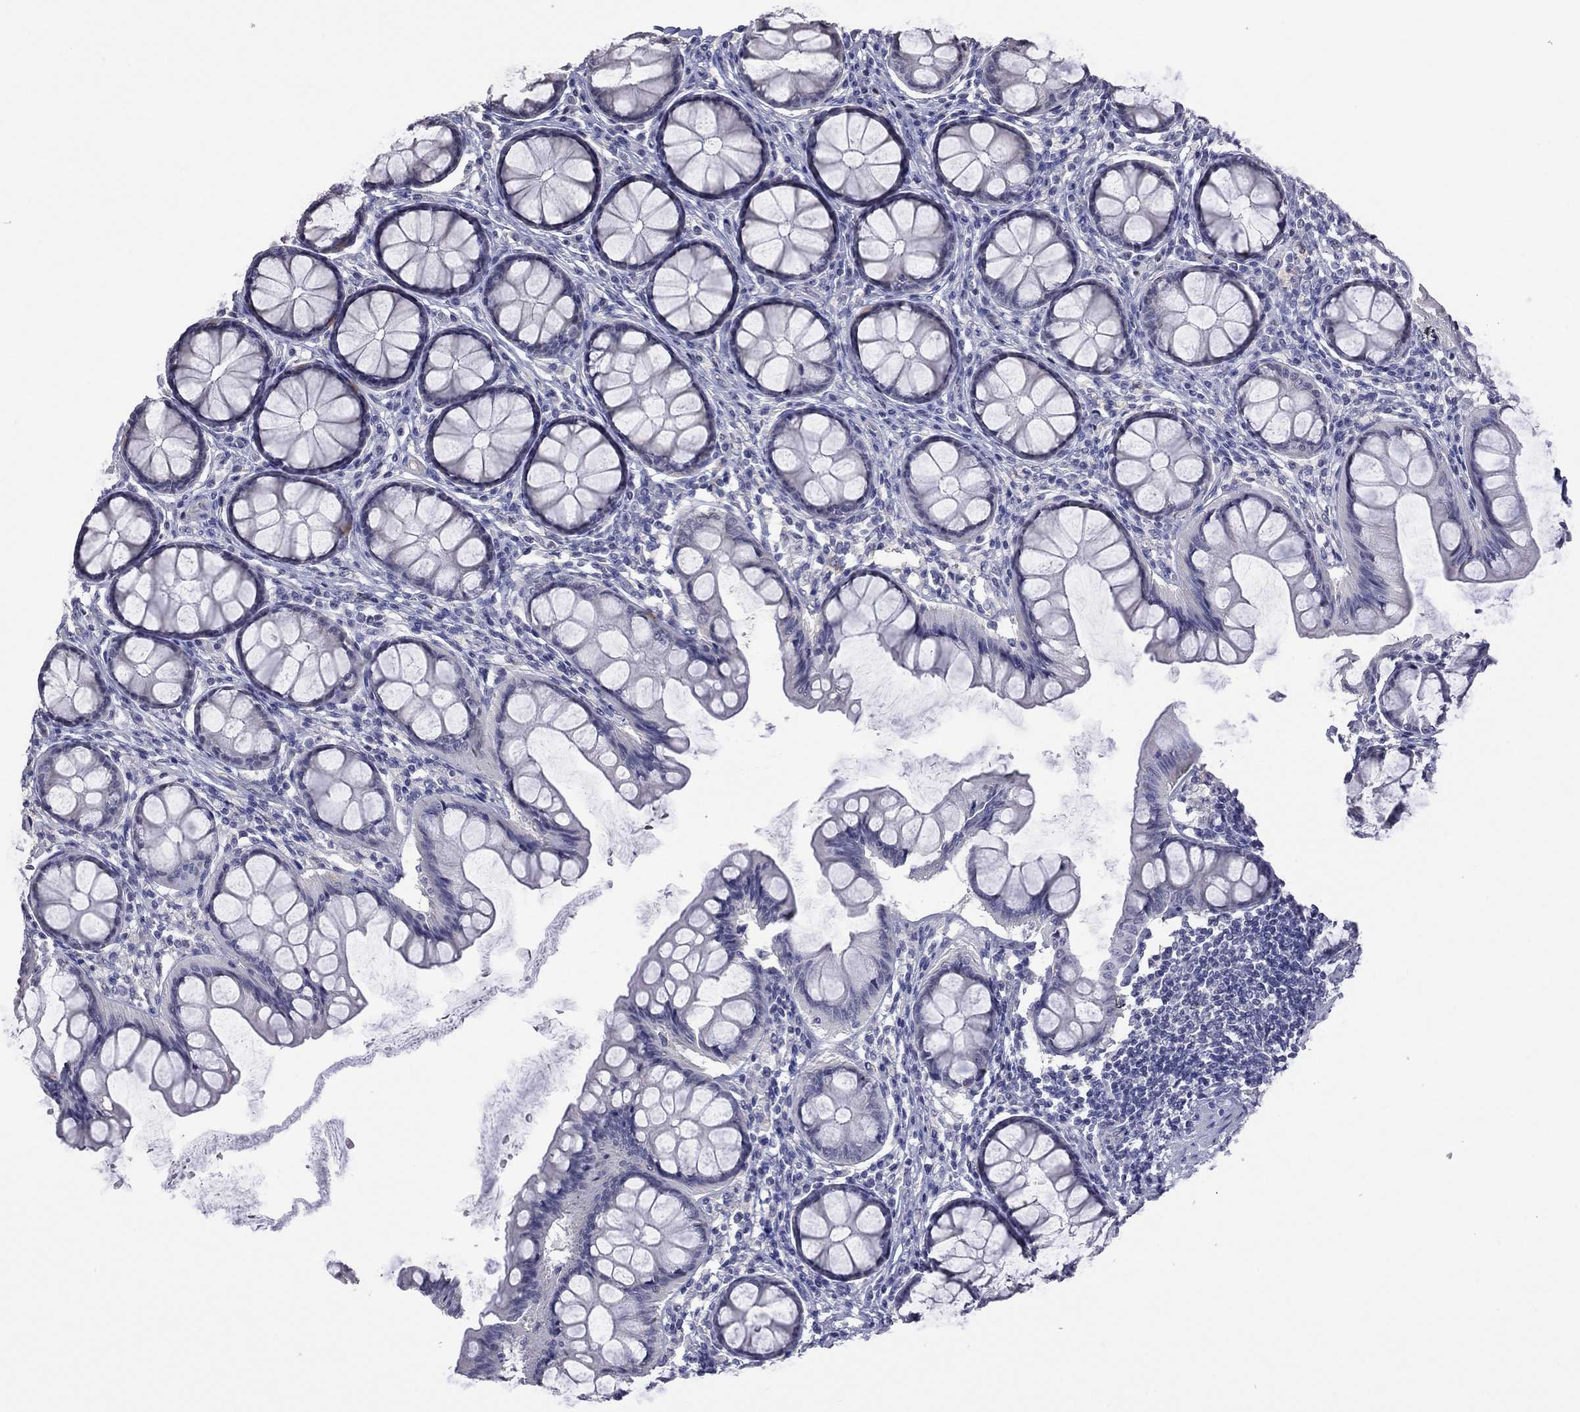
{"staining": {"intensity": "negative", "quantity": "none", "location": "none"}, "tissue": "colon", "cell_type": "Endothelial cells", "image_type": "normal", "snomed": [{"axis": "morphology", "description": "Normal tissue, NOS"}, {"axis": "topography", "description": "Colon"}], "caption": "Endothelial cells show no significant expression in benign colon. Brightfield microscopy of immunohistochemistry stained with DAB (brown) and hematoxylin (blue), captured at high magnification.", "gene": "HYLS1", "patient": {"sex": "female", "age": 65}}